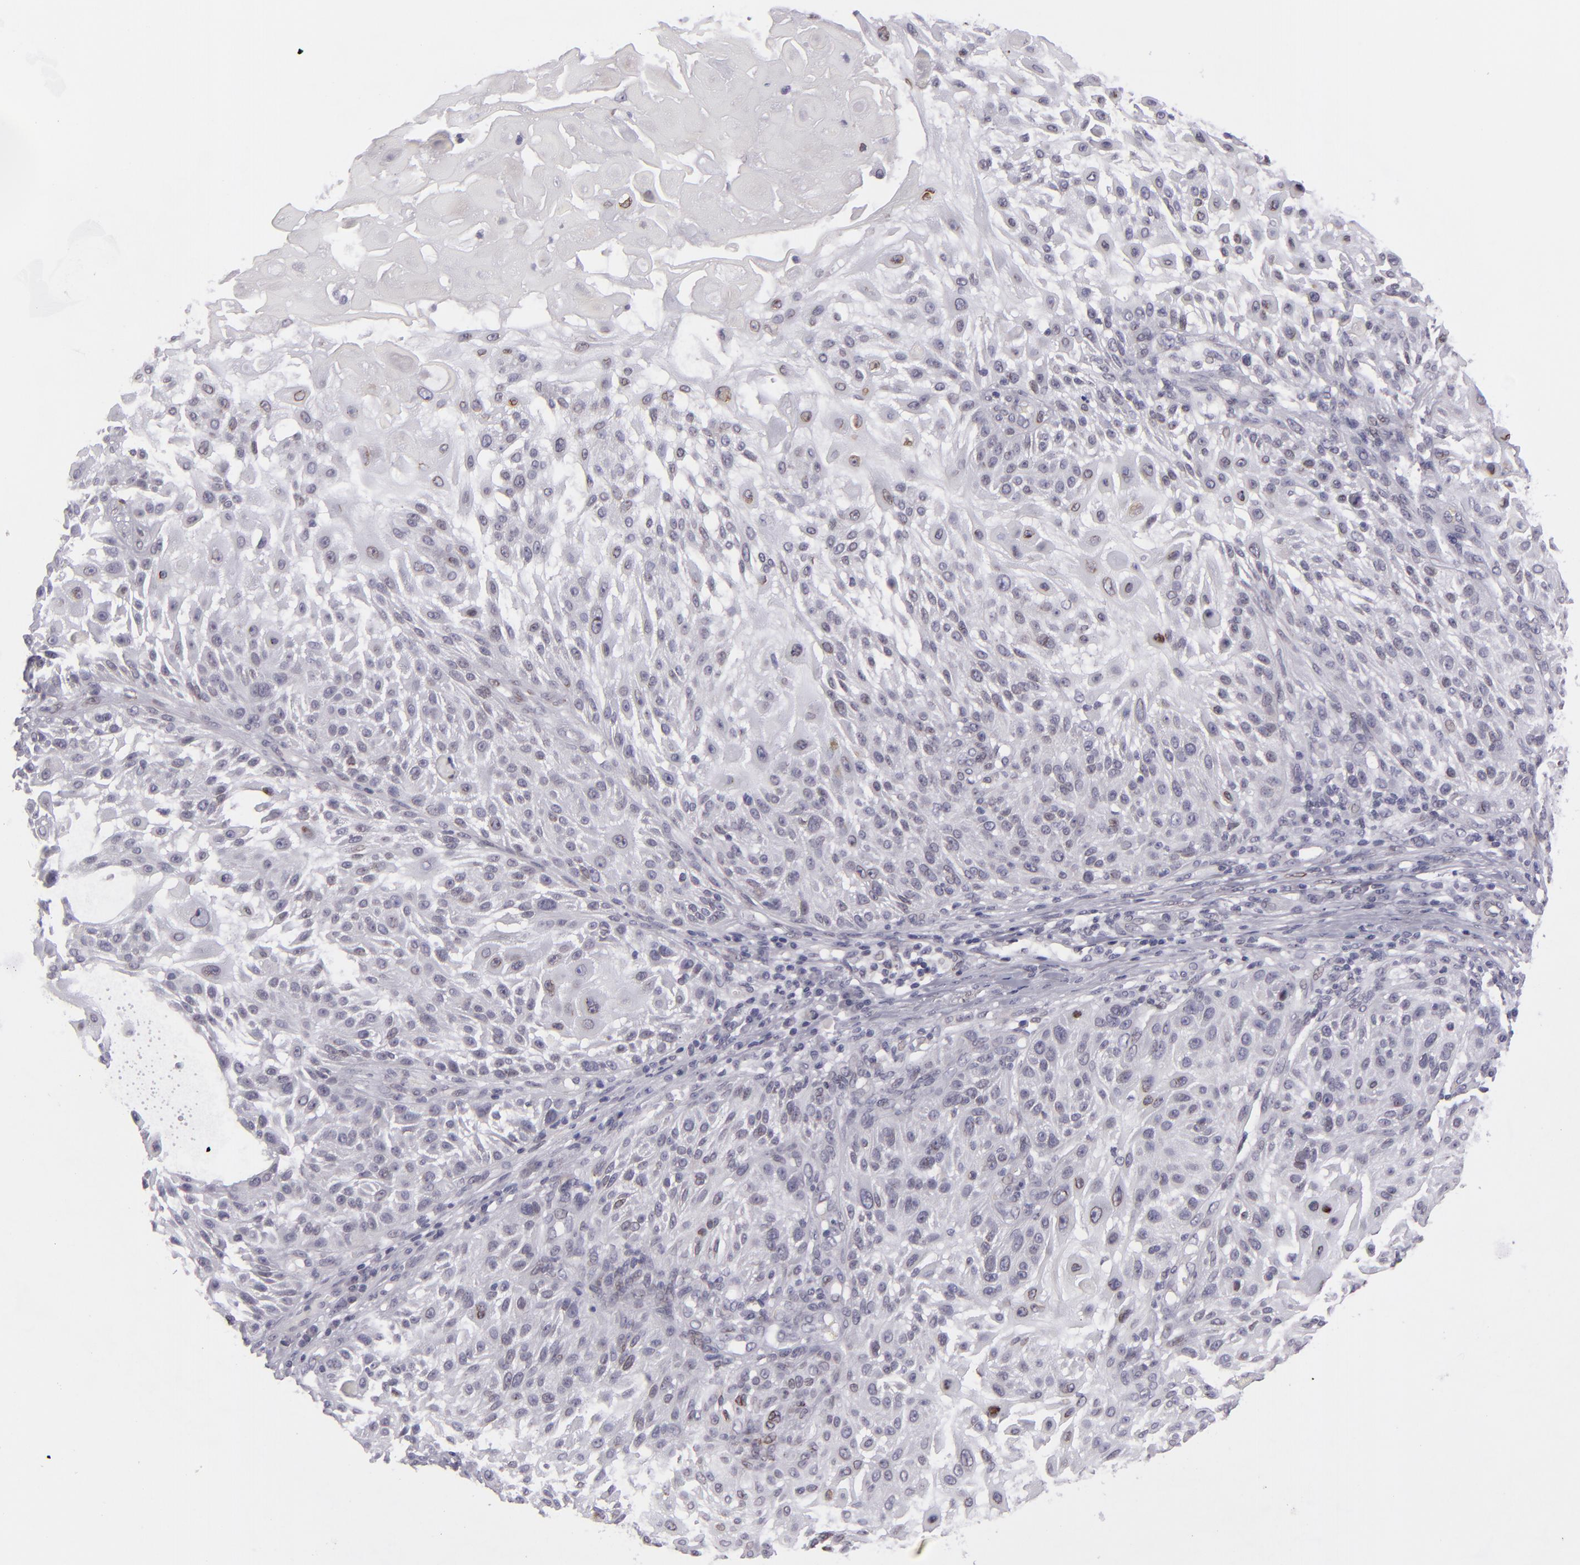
{"staining": {"intensity": "weak", "quantity": "<25%", "location": "nuclear"}, "tissue": "skin cancer", "cell_type": "Tumor cells", "image_type": "cancer", "snomed": [{"axis": "morphology", "description": "Squamous cell carcinoma, NOS"}, {"axis": "topography", "description": "Skin"}], "caption": "This is an immunohistochemistry micrograph of skin cancer. There is no positivity in tumor cells.", "gene": "EMD", "patient": {"sex": "female", "age": 89}}